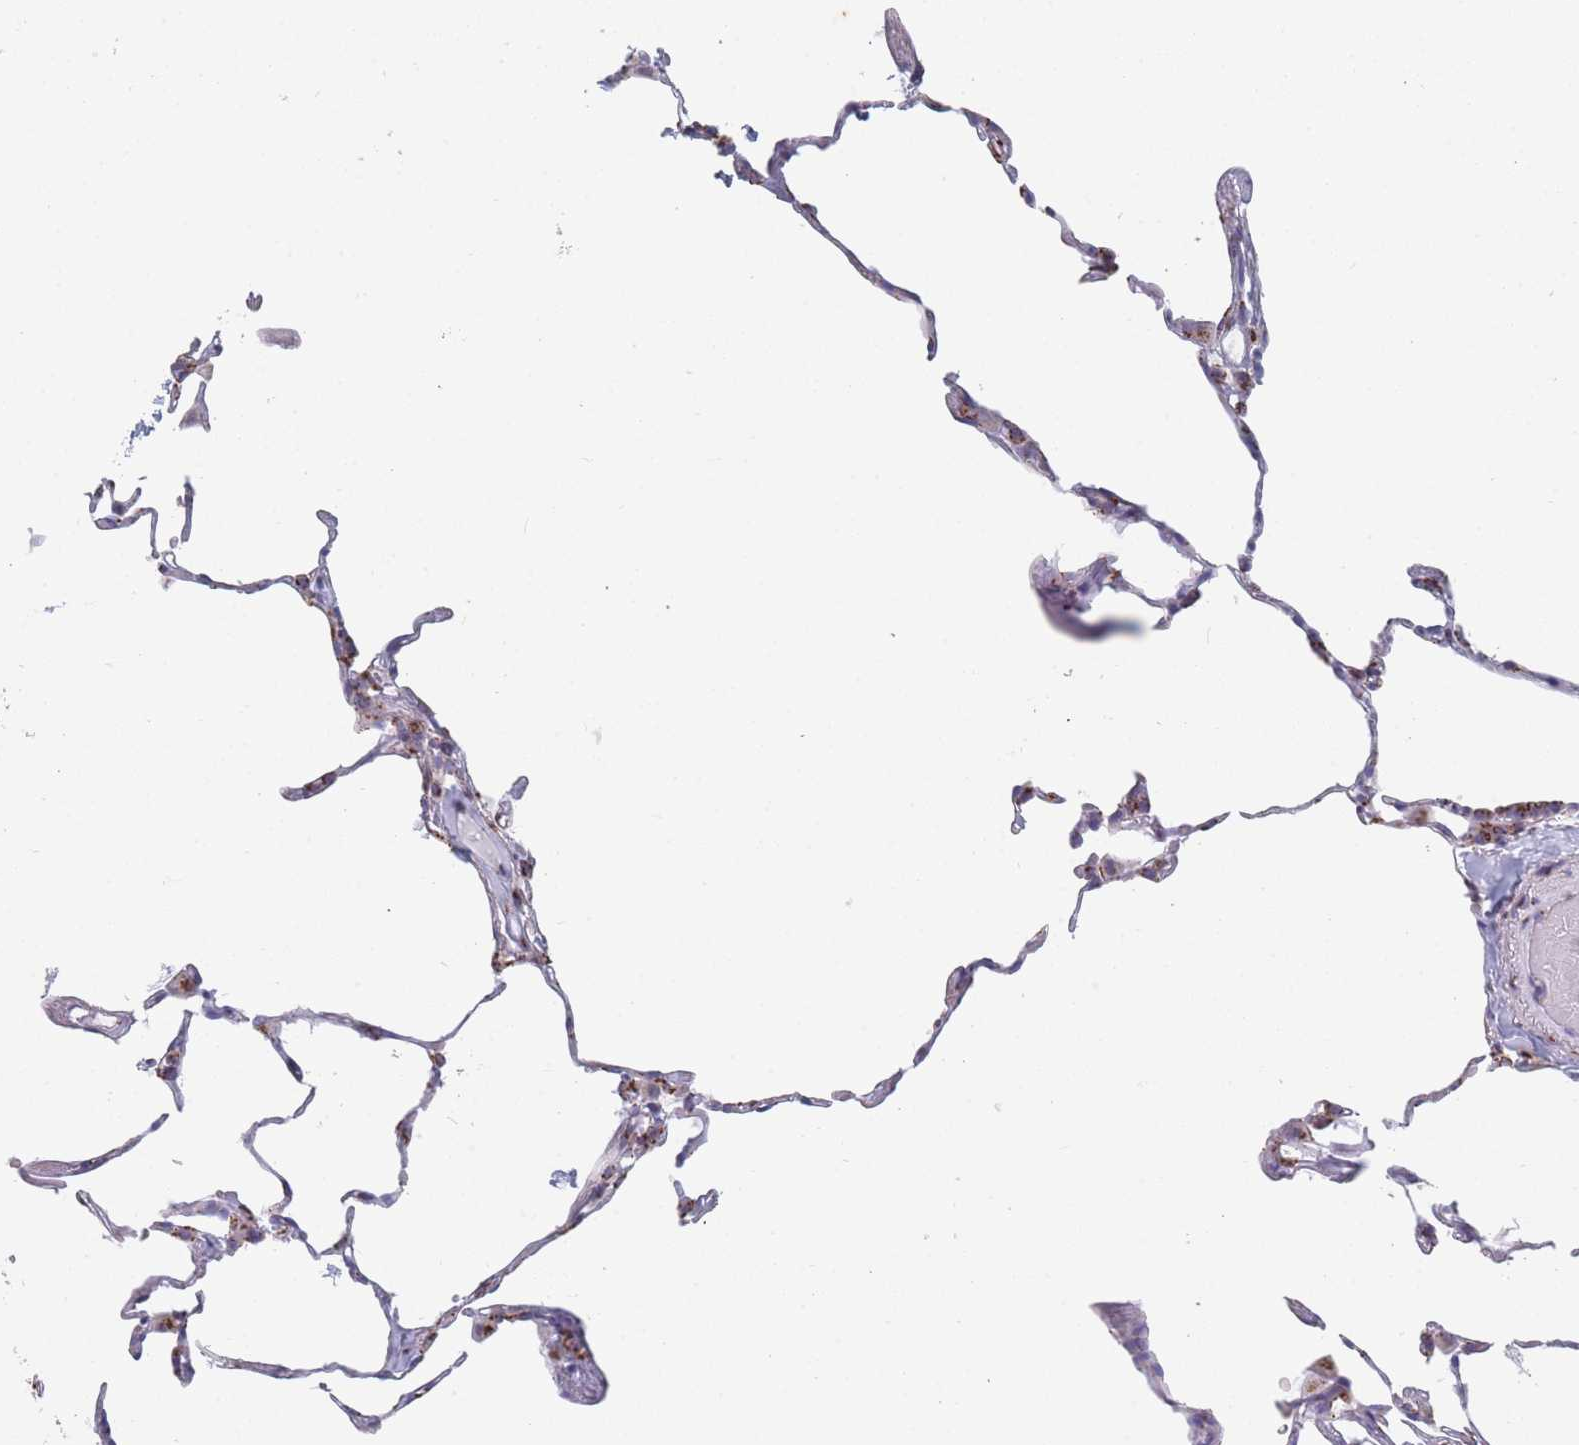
{"staining": {"intensity": "moderate", "quantity": "25%-75%", "location": "cytoplasmic/membranous"}, "tissue": "lung", "cell_type": "Alveolar cells", "image_type": "normal", "snomed": [{"axis": "morphology", "description": "Normal tissue, NOS"}, {"axis": "topography", "description": "Lung"}], "caption": "Immunohistochemical staining of normal lung reveals medium levels of moderate cytoplasmic/membranous expression in approximately 25%-75% of alveolar cells. Using DAB (3,3'-diaminobenzidine) (brown) and hematoxylin (blue) stains, captured at high magnification using brightfield microscopy.", "gene": "TMED10", "patient": {"sex": "female", "age": 57}}